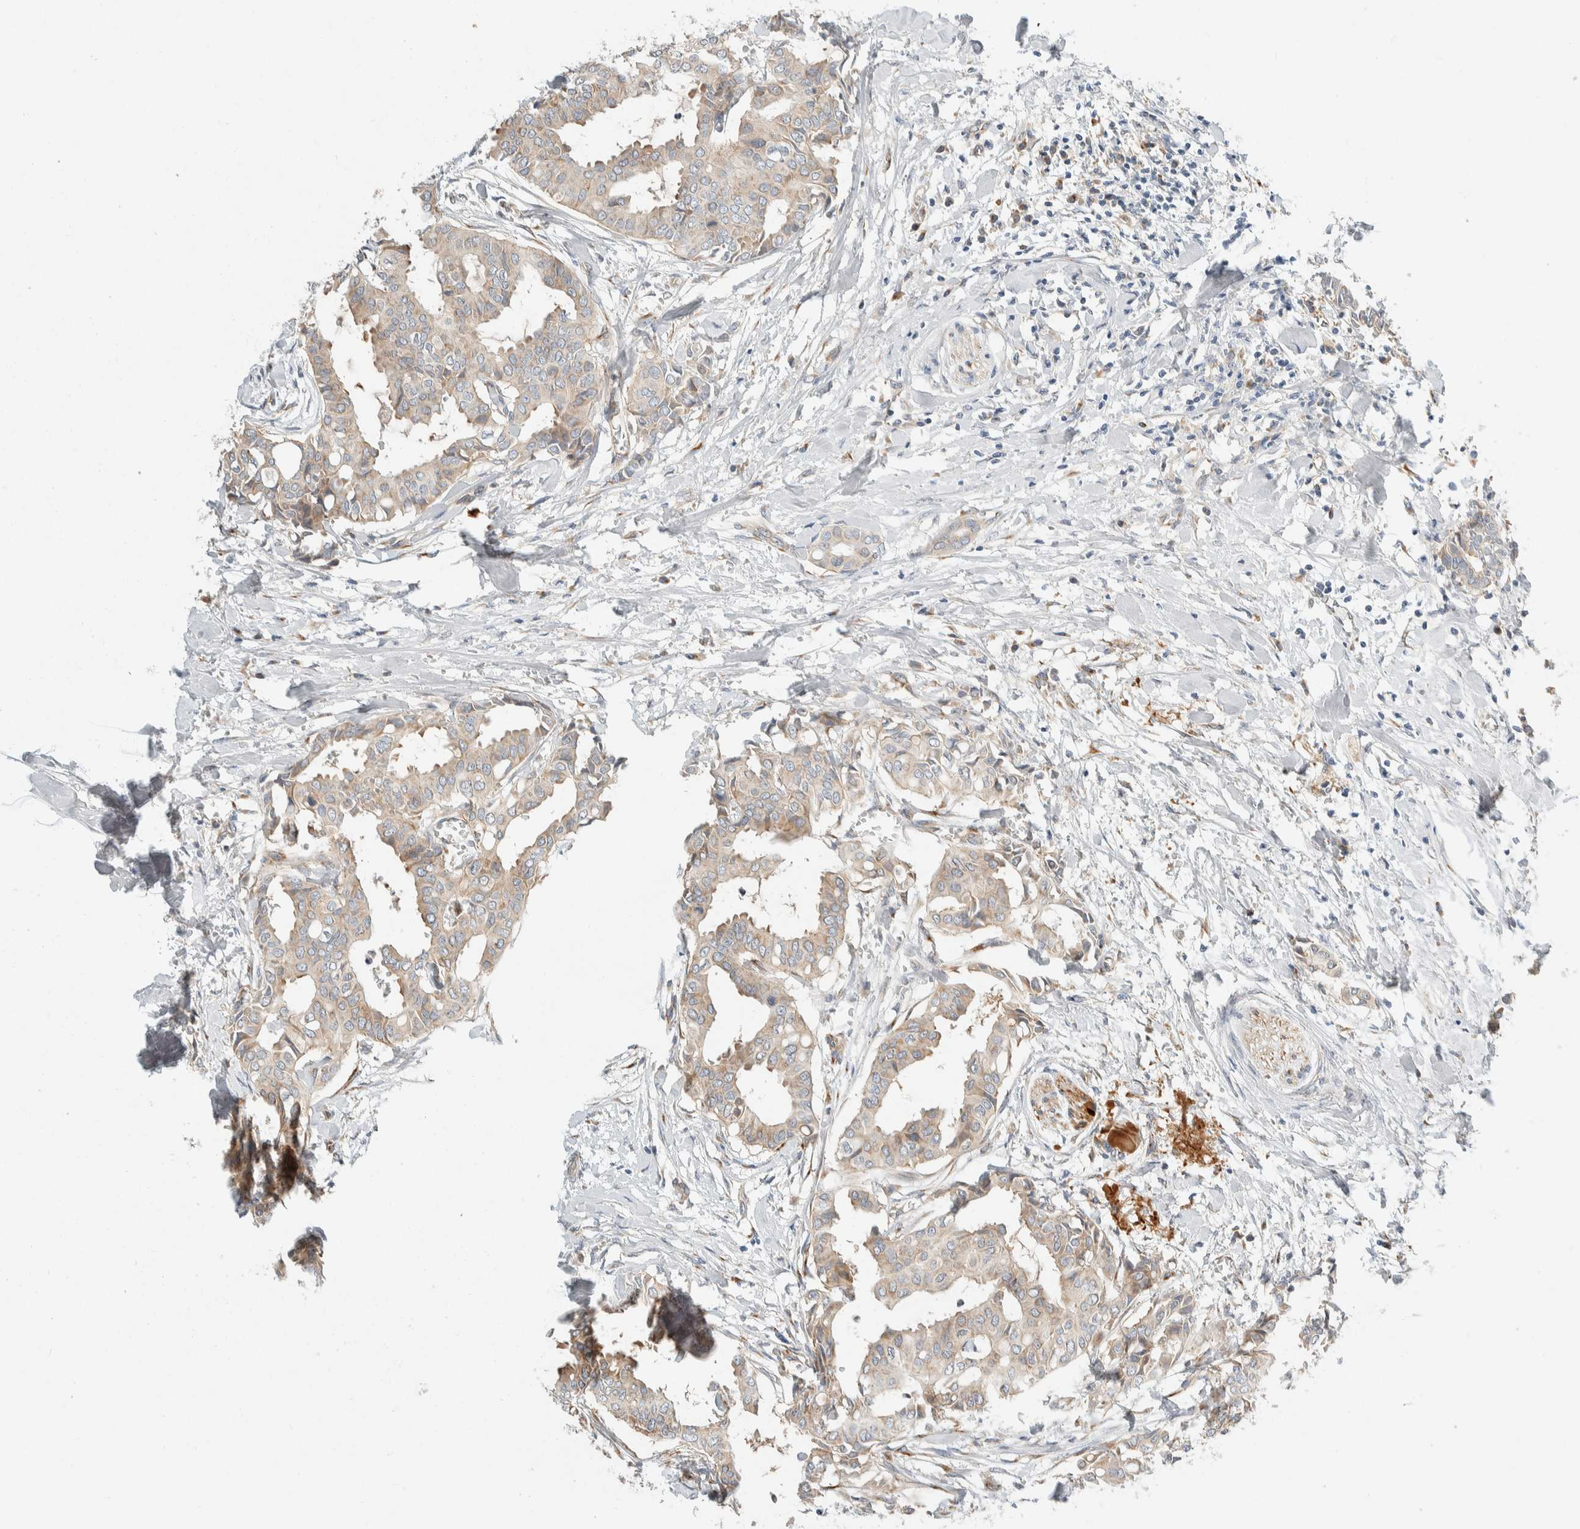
{"staining": {"intensity": "weak", "quantity": "25%-75%", "location": "cytoplasmic/membranous"}, "tissue": "head and neck cancer", "cell_type": "Tumor cells", "image_type": "cancer", "snomed": [{"axis": "morphology", "description": "Adenocarcinoma, NOS"}, {"axis": "topography", "description": "Salivary gland"}, {"axis": "topography", "description": "Head-Neck"}], "caption": "Immunohistochemistry (DAB) staining of head and neck cancer reveals weak cytoplasmic/membranous protein positivity in about 25%-75% of tumor cells. The staining is performed using DAB brown chromogen to label protein expression. The nuclei are counter-stained blue using hematoxylin.", "gene": "TMEM184B", "patient": {"sex": "female", "age": 59}}